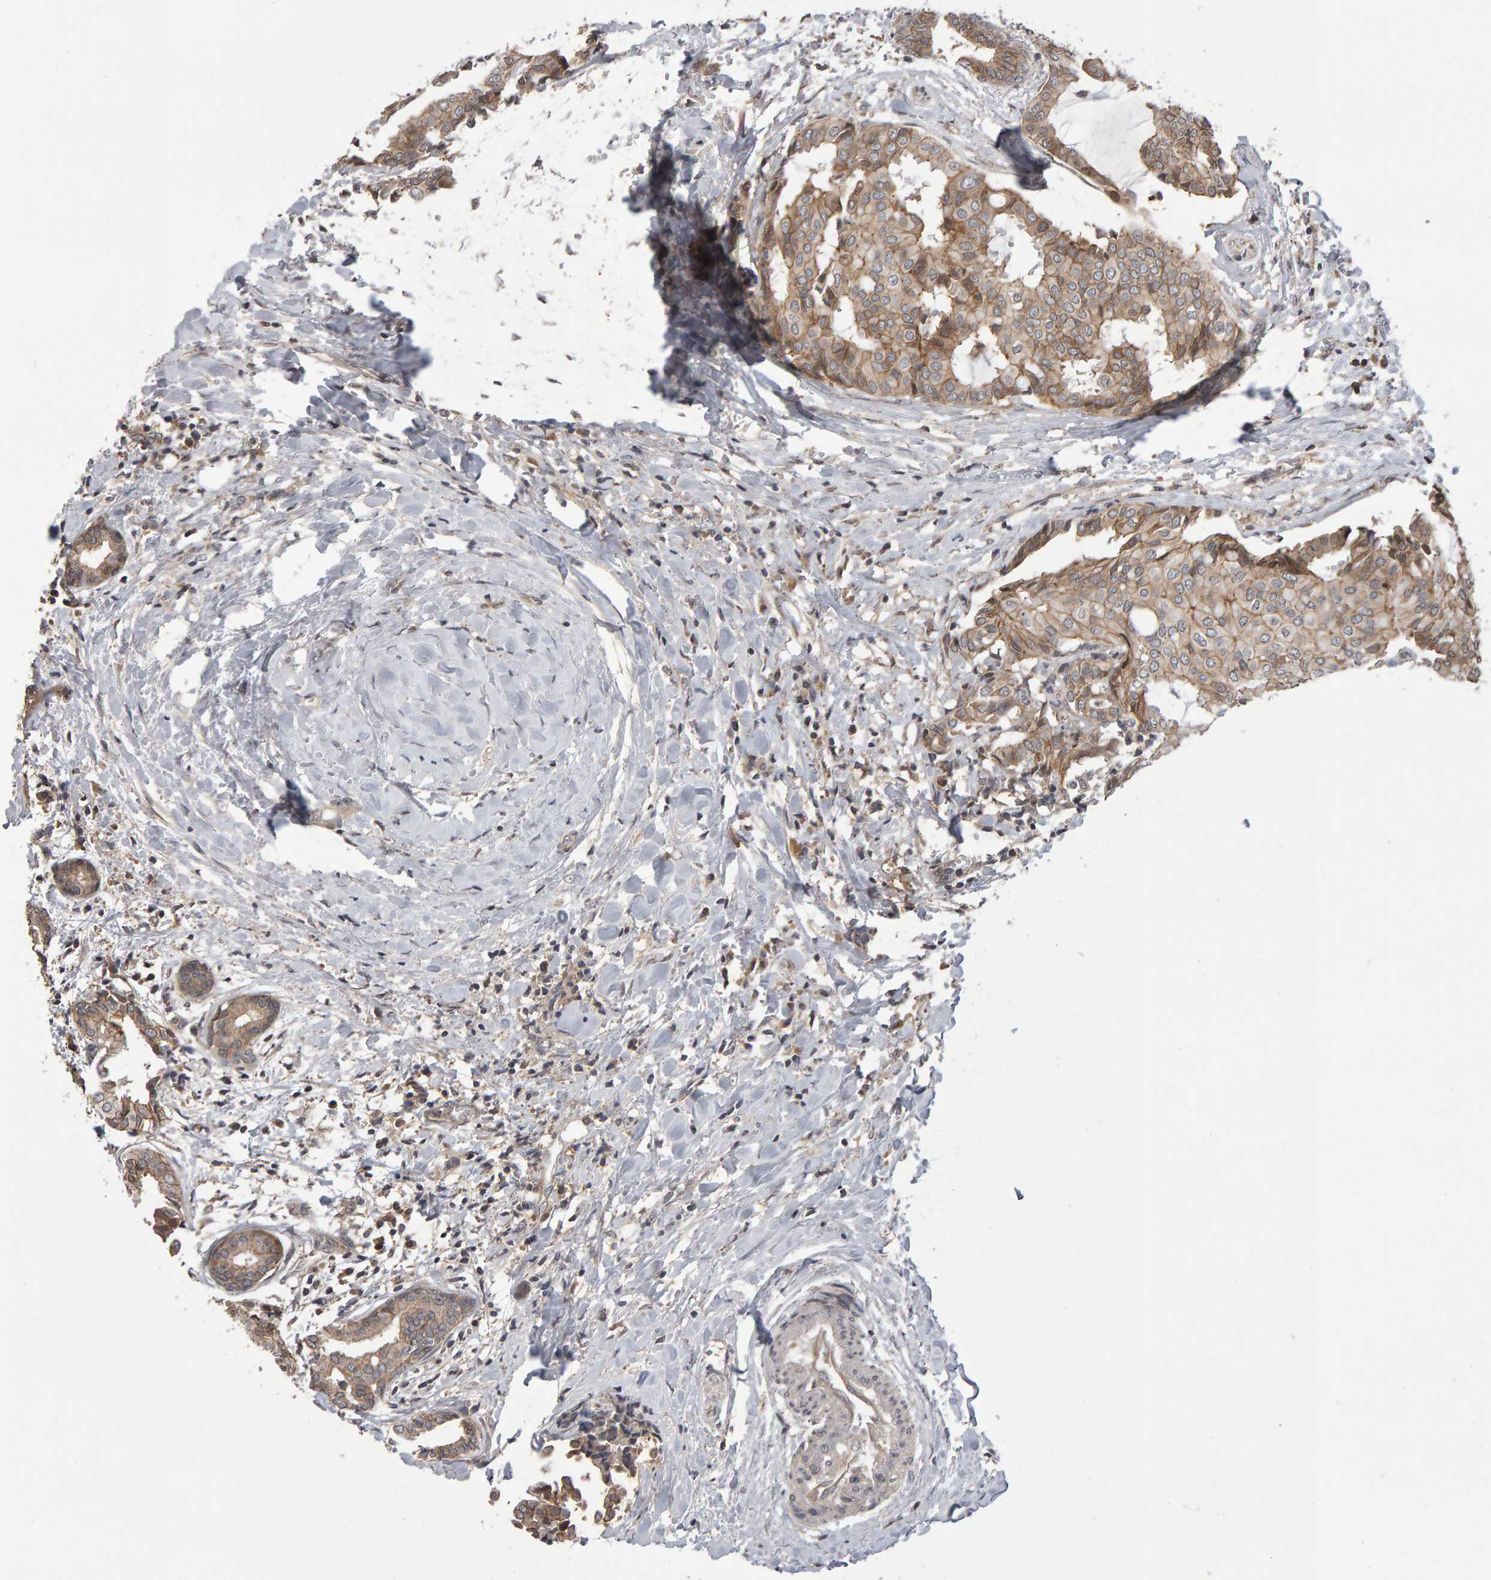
{"staining": {"intensity": "moderate", "quantity": ">75%", "location": "cytoplasmic/membranous"}, "tissue": "head and neck cancer", "cell_type": "Tumor cells", "image_type": "cancer", "snomed": [{"axis": "morphology", "description": "Adenocarcinoma, NOS"}, {"axis": "topography", "description": "Salivary gland"}, {"axis": "topography", "description": "Head-Neck"}], "caption": "Immunohistochemistry staining of adenocarcinoma (head and neck), which displays medium levels of moderate cytoplasmic/membranous staining in approximately >75% of tumor cells indicating moderate cytoplasmic/membranous protein staining. The staining was performed using DAB (3,3'-diaminobenzidine) (brown) for protein detection and nuclei were counterstained in hematoxylin (blue).", "gene": "SCRIB", "patient": {"sex": "female", "age": 59}}